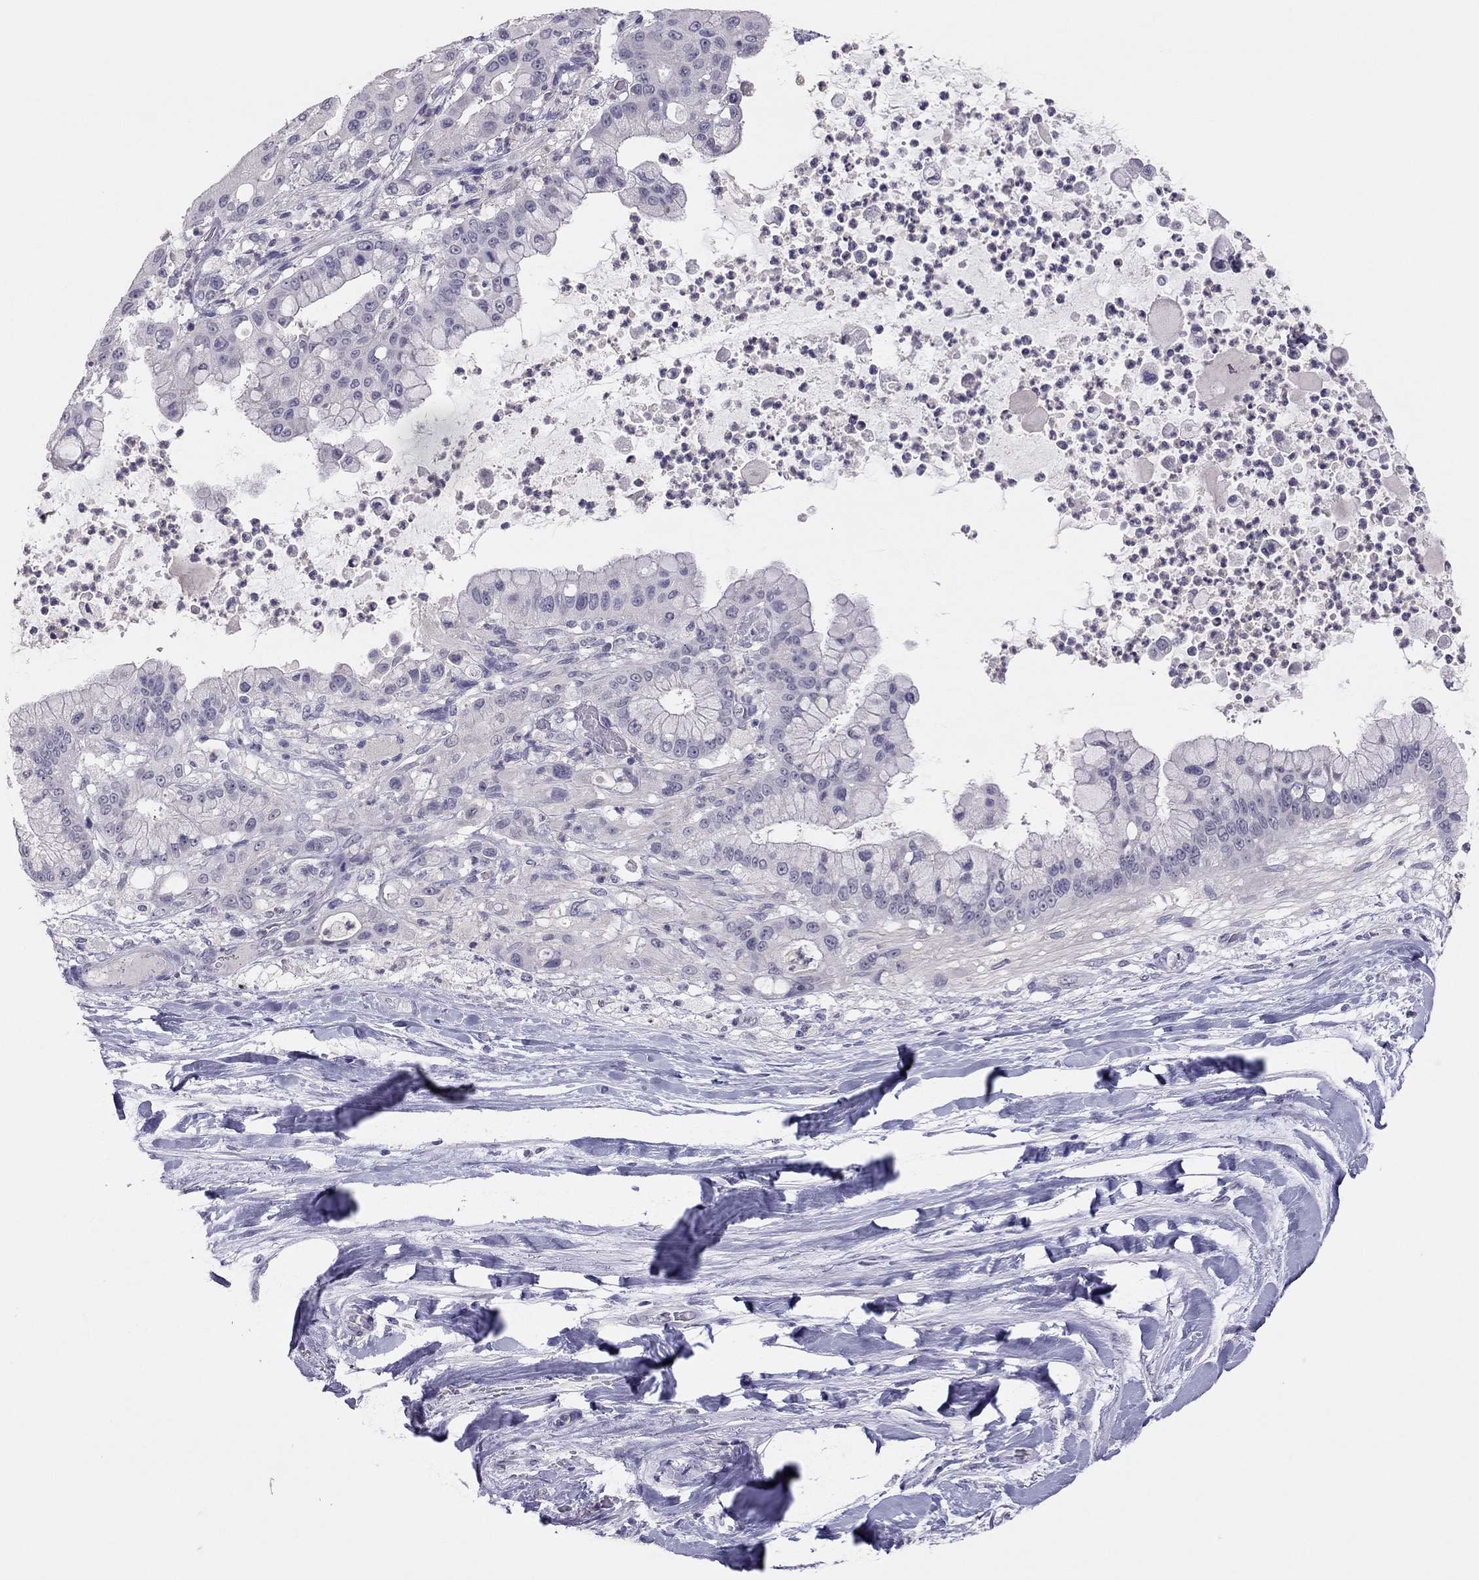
{"staining": {"intensity": "negative", "quantity": "none", "location": "none"}, "tissue": "liver cancer", "cell_type": "Tumor cells", "image_type": "cancer", "snomed": [{"axis": "morphology", "description": "Cholangiocarcinoma"}, {"axis": "topography", "description": "Liver"}], "caption": "Tumor cells show no significant expression in liver cancer (cholangiocarcinoma). (Stains: DAB IHC with hematoxylin counter stain, Microscopy: brightfield microscopy at high magnification).", "gene": "ADORA2A", "patient": {"sex": "female", "age": 54}}